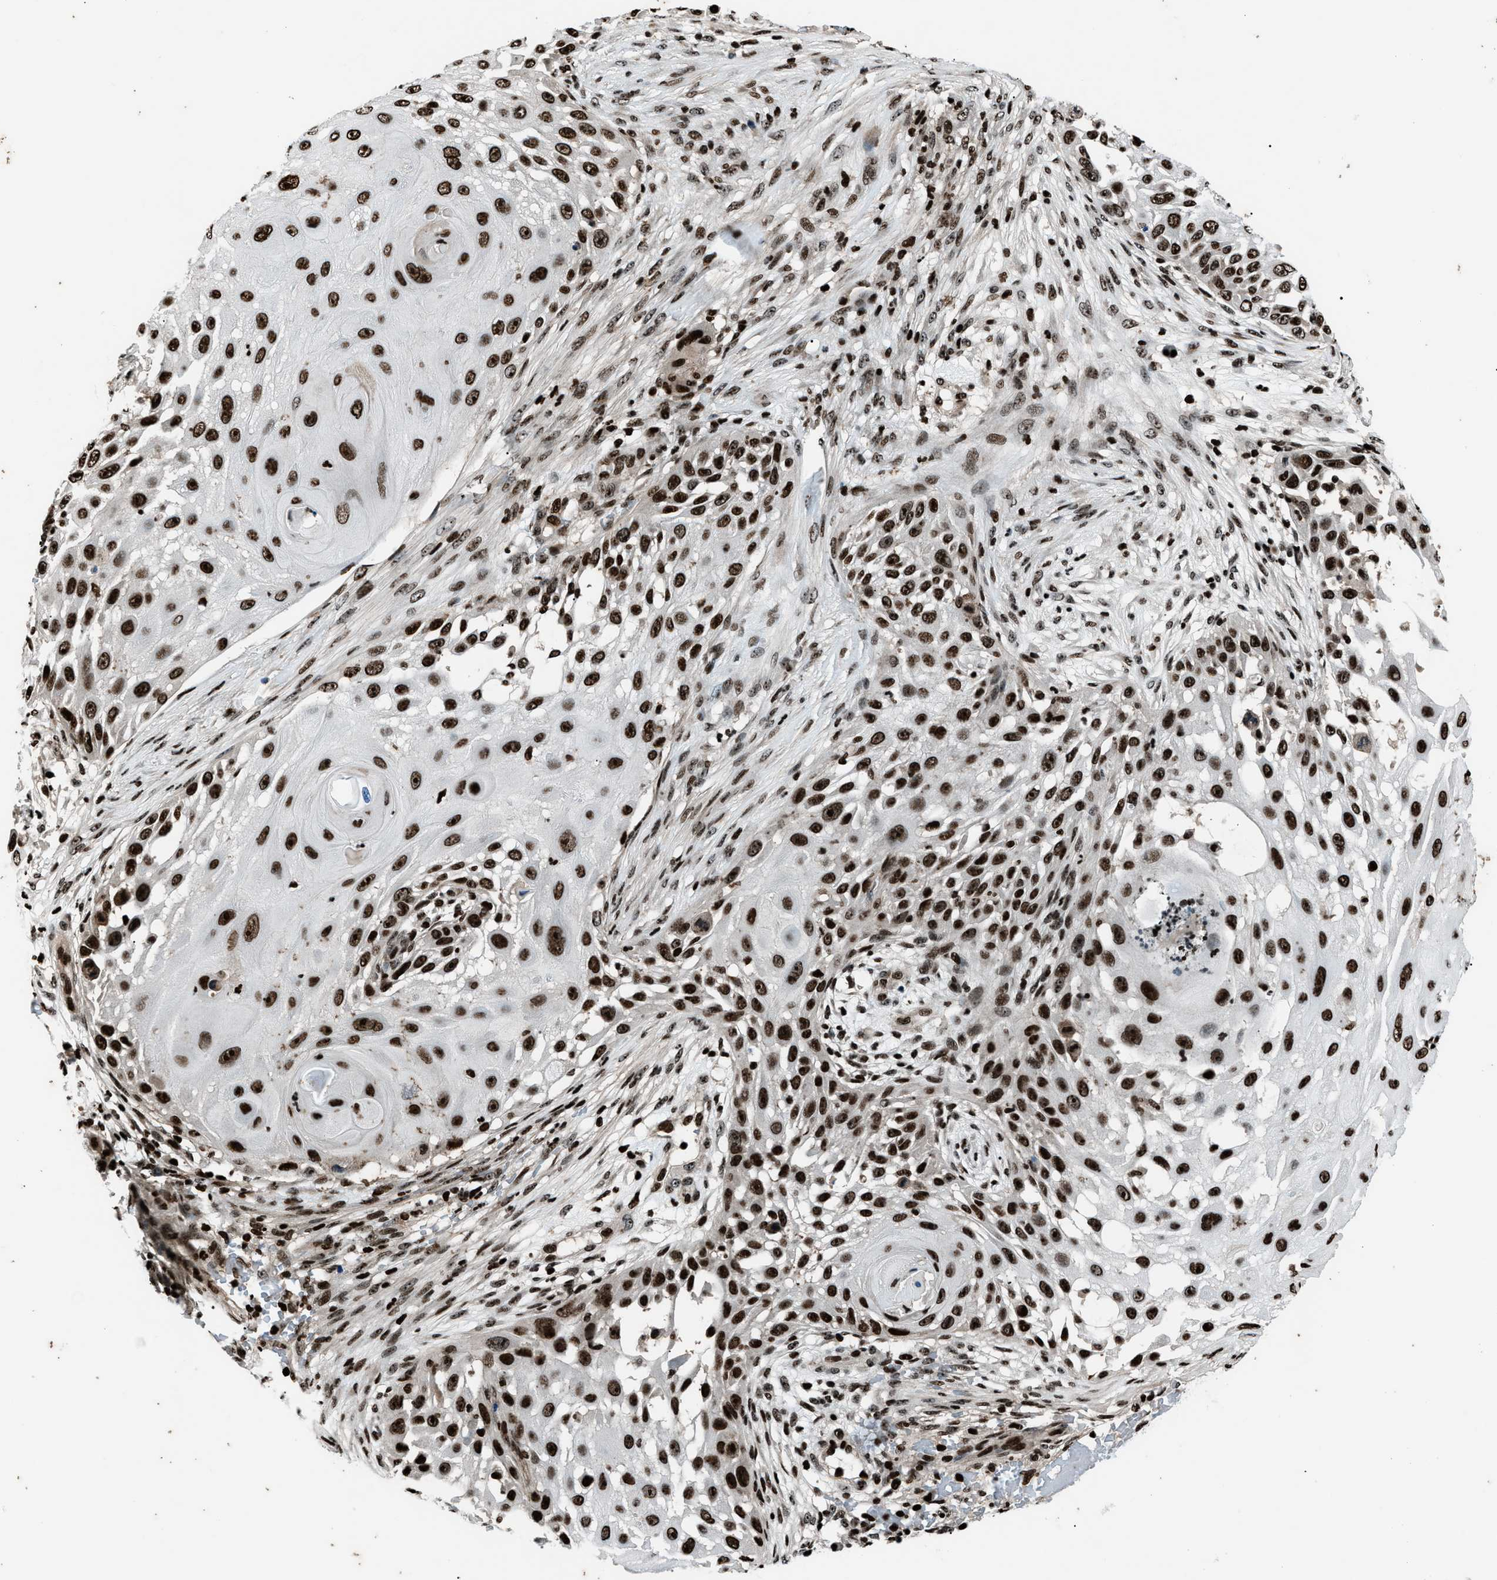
{"staining": {"intensity": "strong", "quantity": ">75%", "location": "nuclear"}, "tissue": "skin cancer", "cell_type": "Tumor cells", "image_type": "cancer", "snomed": [{"axis": "morphology", "description": "Squamous cell carcinoma, NOS"}, {"axis": "topography", "description": "Skin"}], "caption": "Approximately >75% of tumor cells in human skin cancer exhibit strong nuclear protein staining as visualized by brown immunohistochemical staining.", "gene": "PRKX", "patient": {"sex": "female", "age": 44}}